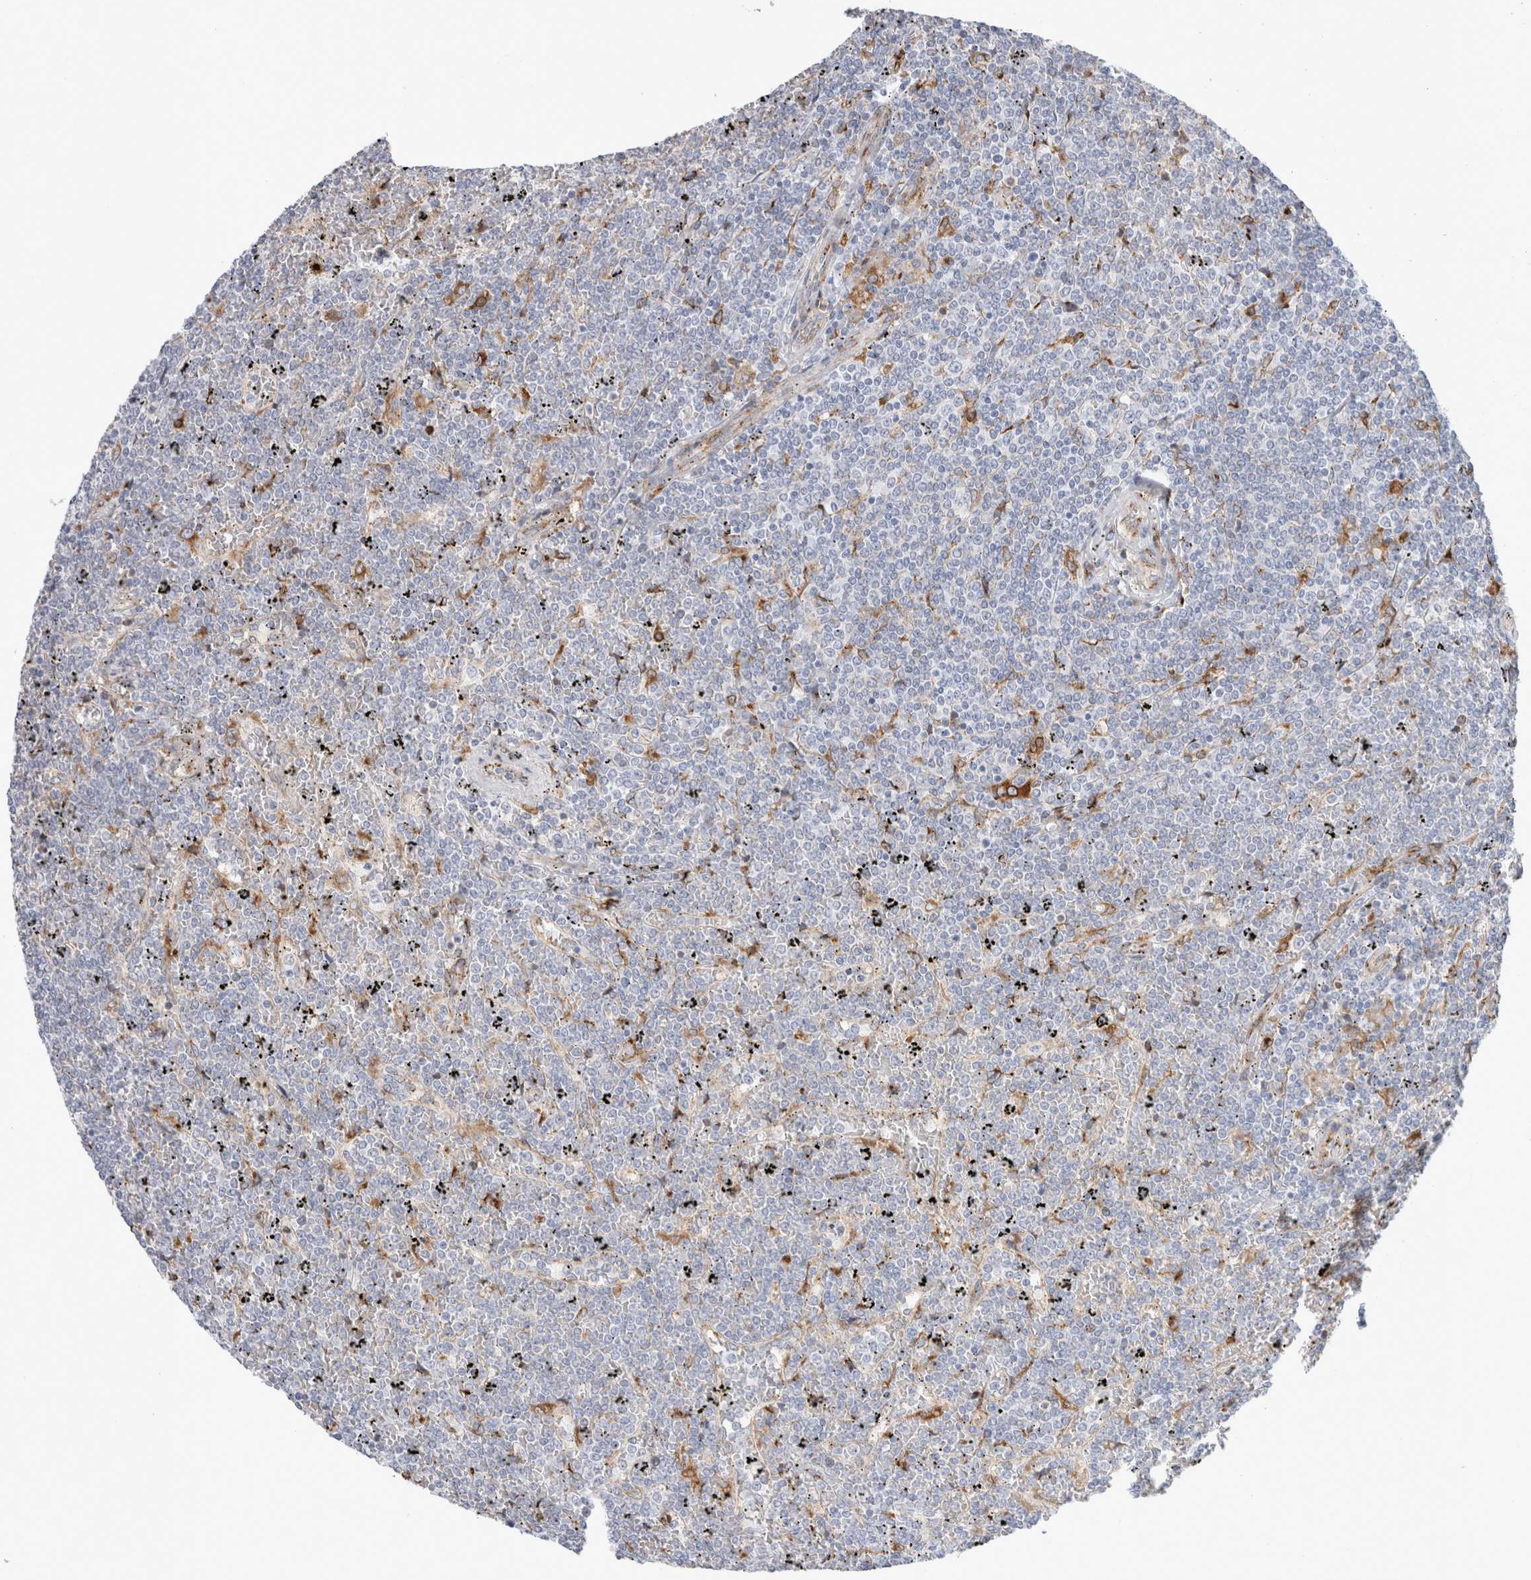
{"staining": {"intensity": "negative", "quantity": "none", "location": "none"}, "tissue": "lymphoma", "cell_type": "Tumor cells", "image_type": "cancer", "snomed": [{"axis": "morphology", "description": "Malignant lymphoma, non-Hodgkin's type, Low grade"}, {"axis": "topography", "description": "Spleen"}], "caption": "IHC of human malignant lymphoma, non-Hodgkin's type (low-grade) demonstrates no staining in tumor cells.", "gene": "MCFD2", "patient": {"sex": "female", "age": 19}}